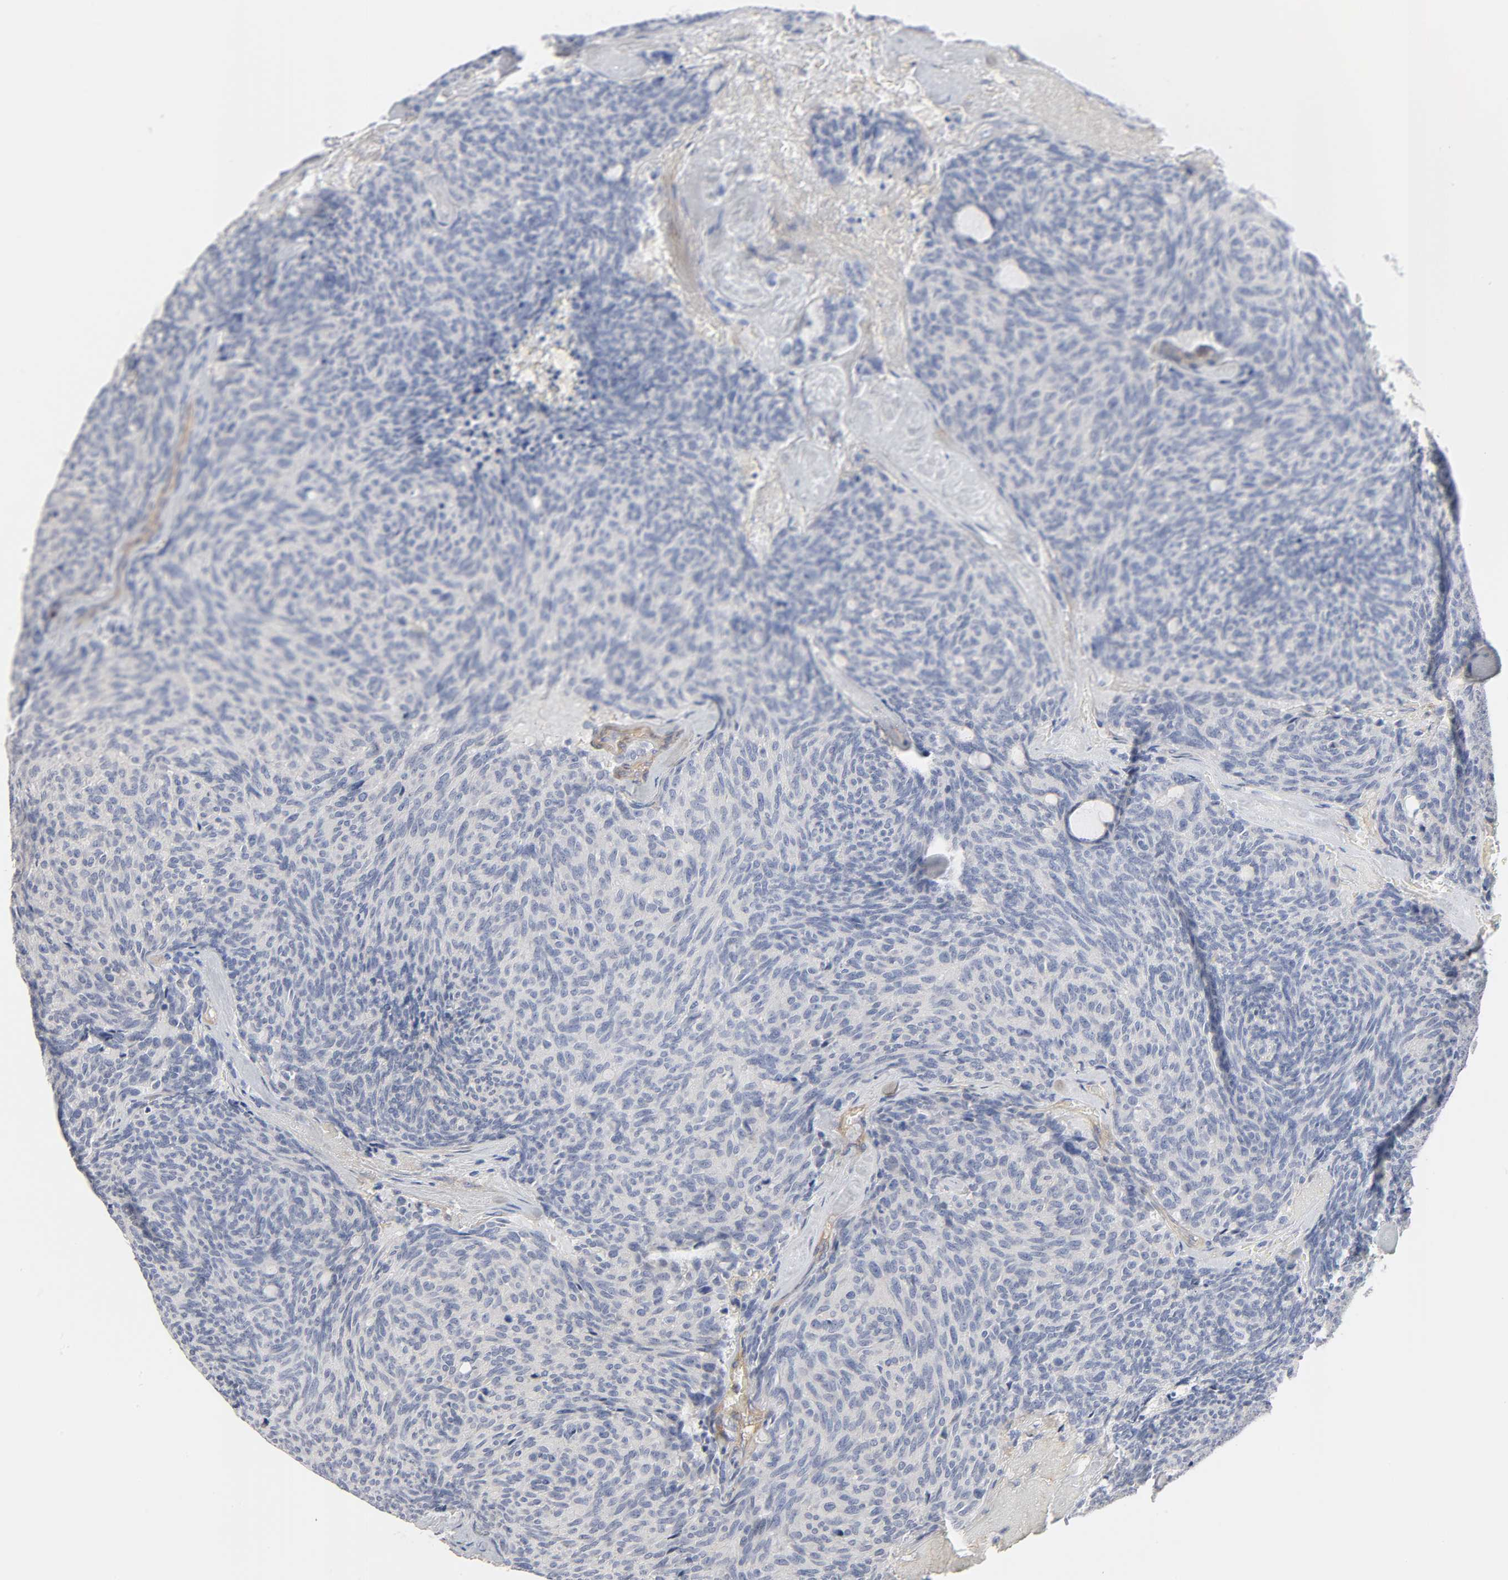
{"staining": {"intensity": "negative", "quantity": "none", "location": "none"}, "tissue": "carcinoid", "cell_type": "Tumor cells", "image_type": "cancer", "snomed": [{"axis": "morphology", "description": "Carcinoid, malignant, NOS"}, {"axis": "topography", "description": "Pancreas"}], "caption": "Tumor cells show no significant protein expression in malignant carcinoid.", "gene": "ROCK1", "patient": {"sex": "female", "age": 54}}